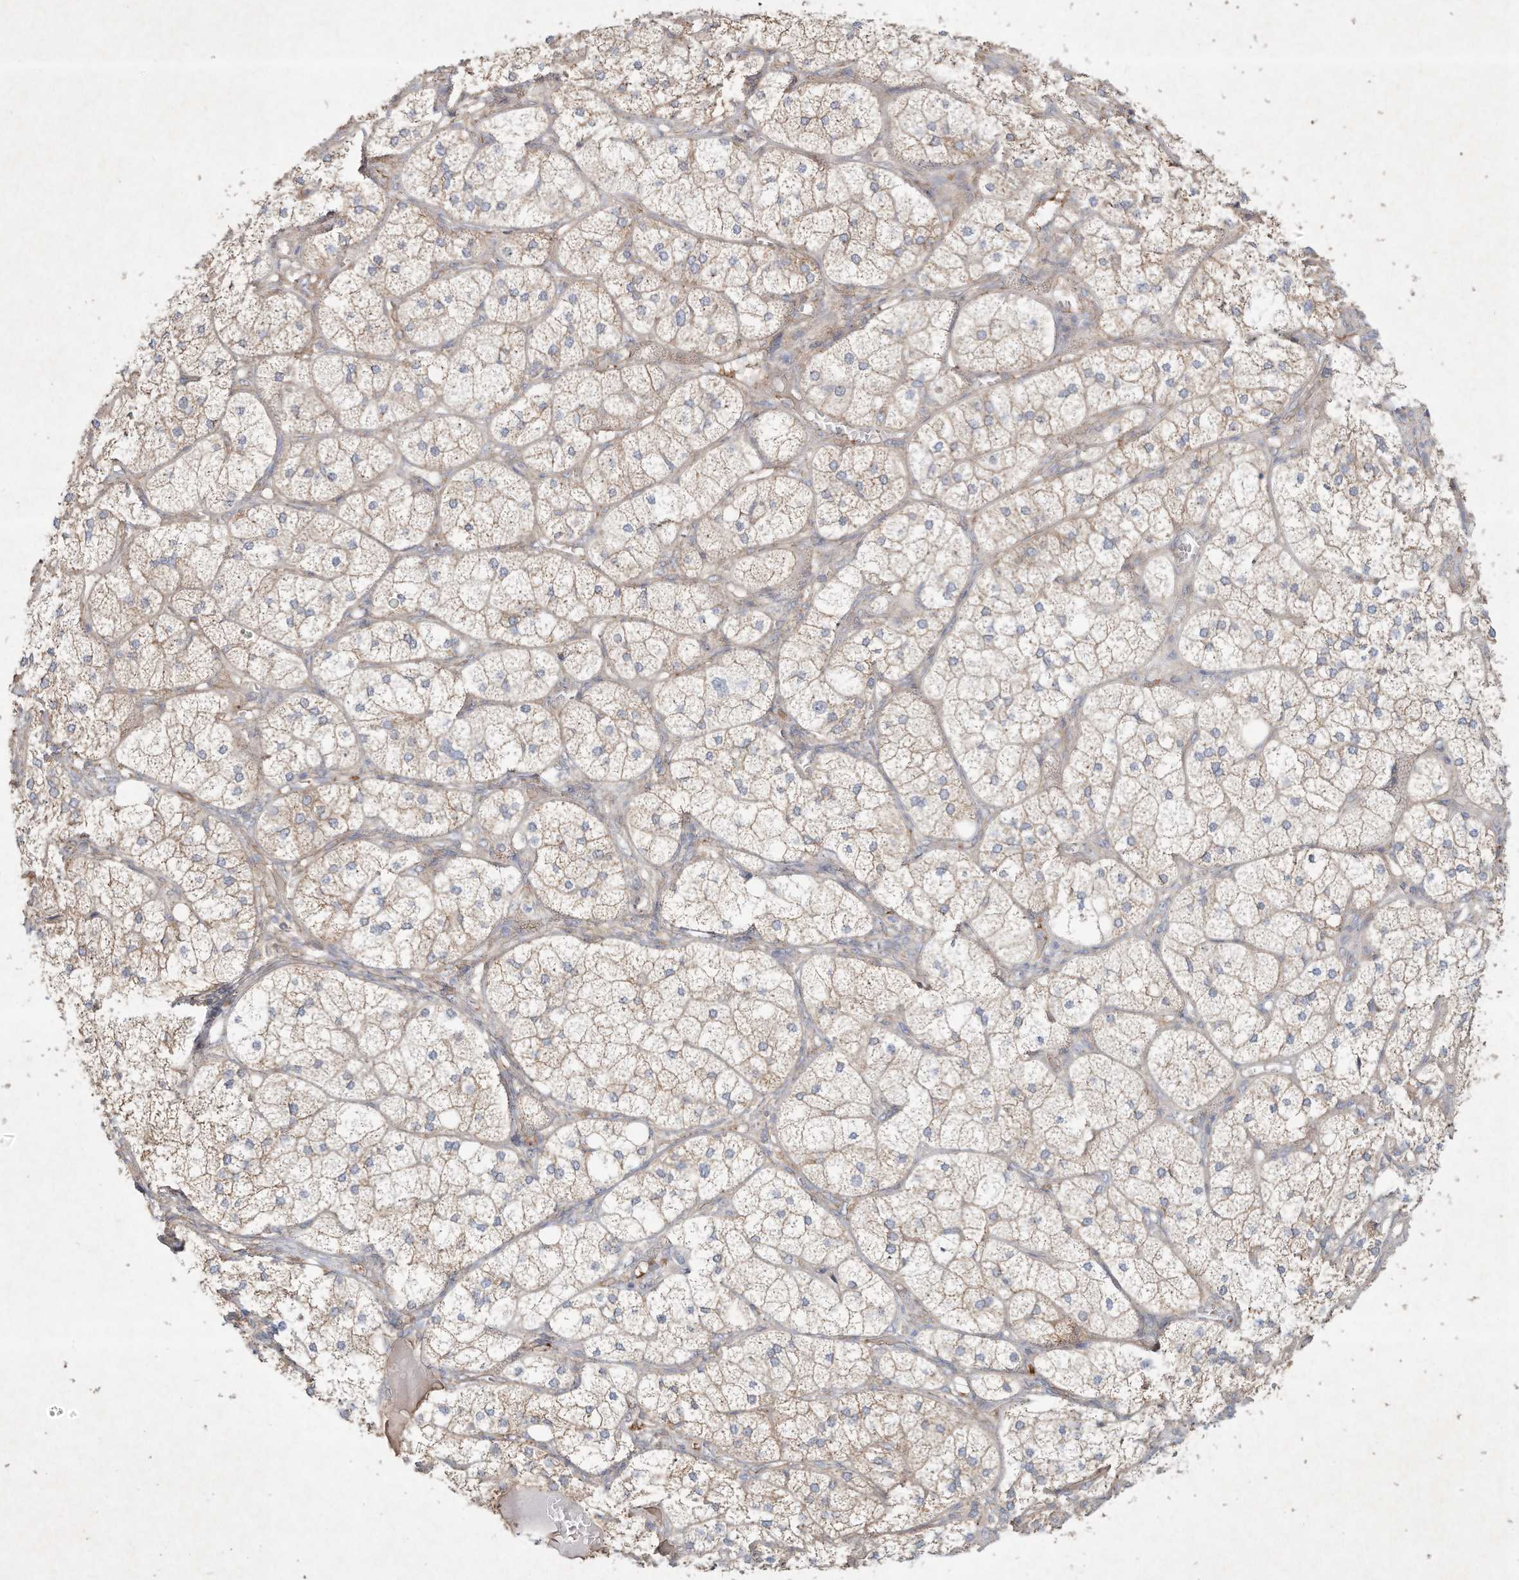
{"staining": {"intensity": "moderate", "quantity": ">75%", "location": "cytoplasmic/membranous"}, "tissue": "adrenal gland", "cell_type": "Glandular cells", "image_type": "normal", "snomed": [{"axis": "morphology", "description": "Normal tissue, NOS"}, {"axis": "topography", "description": "Adrenal gland"}], "caption": "Brown immunohistochemical staining in benign adrenal gland exhibits moderate cytoplasmic/membranous staining in about >75% of glandular cells.", "gene": "HTR5A", "patient": {"sex": "female", "age": 61}}